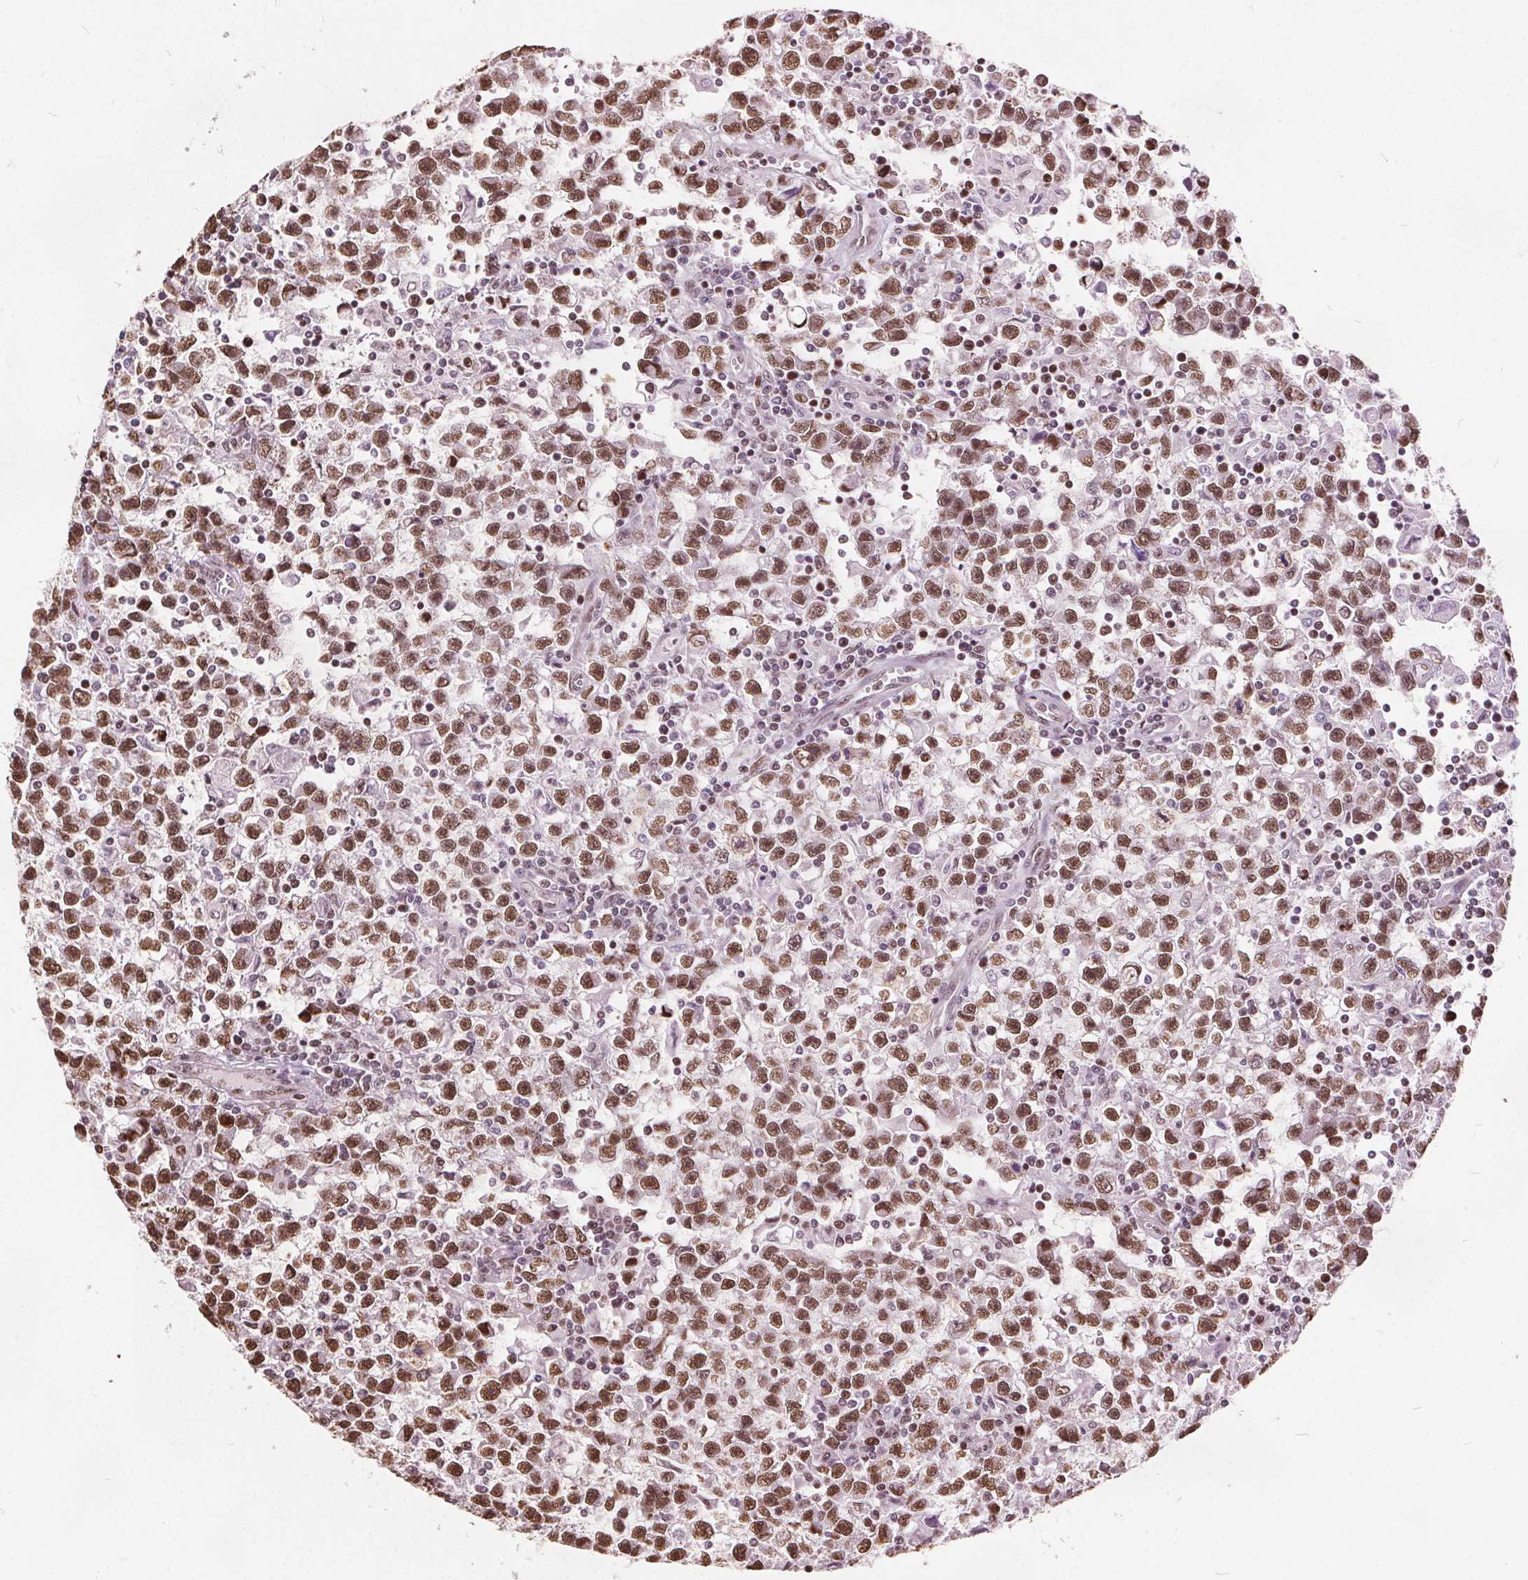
{"staining": {"intensity": "strong", "quantity": ">75%", "location": "nuclear"}, "tissue": "testis cancer", "cell_type": "Tumor cells", "image_type": "cancer", "snomed": [{"axis": "morphology", "description": "Seminoma, NOS"}, {"axis": "topography", "description": "Testis"}], "caption": "This photomicrograph displays immunohistochemistry staining of human testis cancer, with high strong nuclear positivity in approximately >75% of tumor cells.", "gene": "ISLR2", "patient": {"sex": "male", "age": 31}}